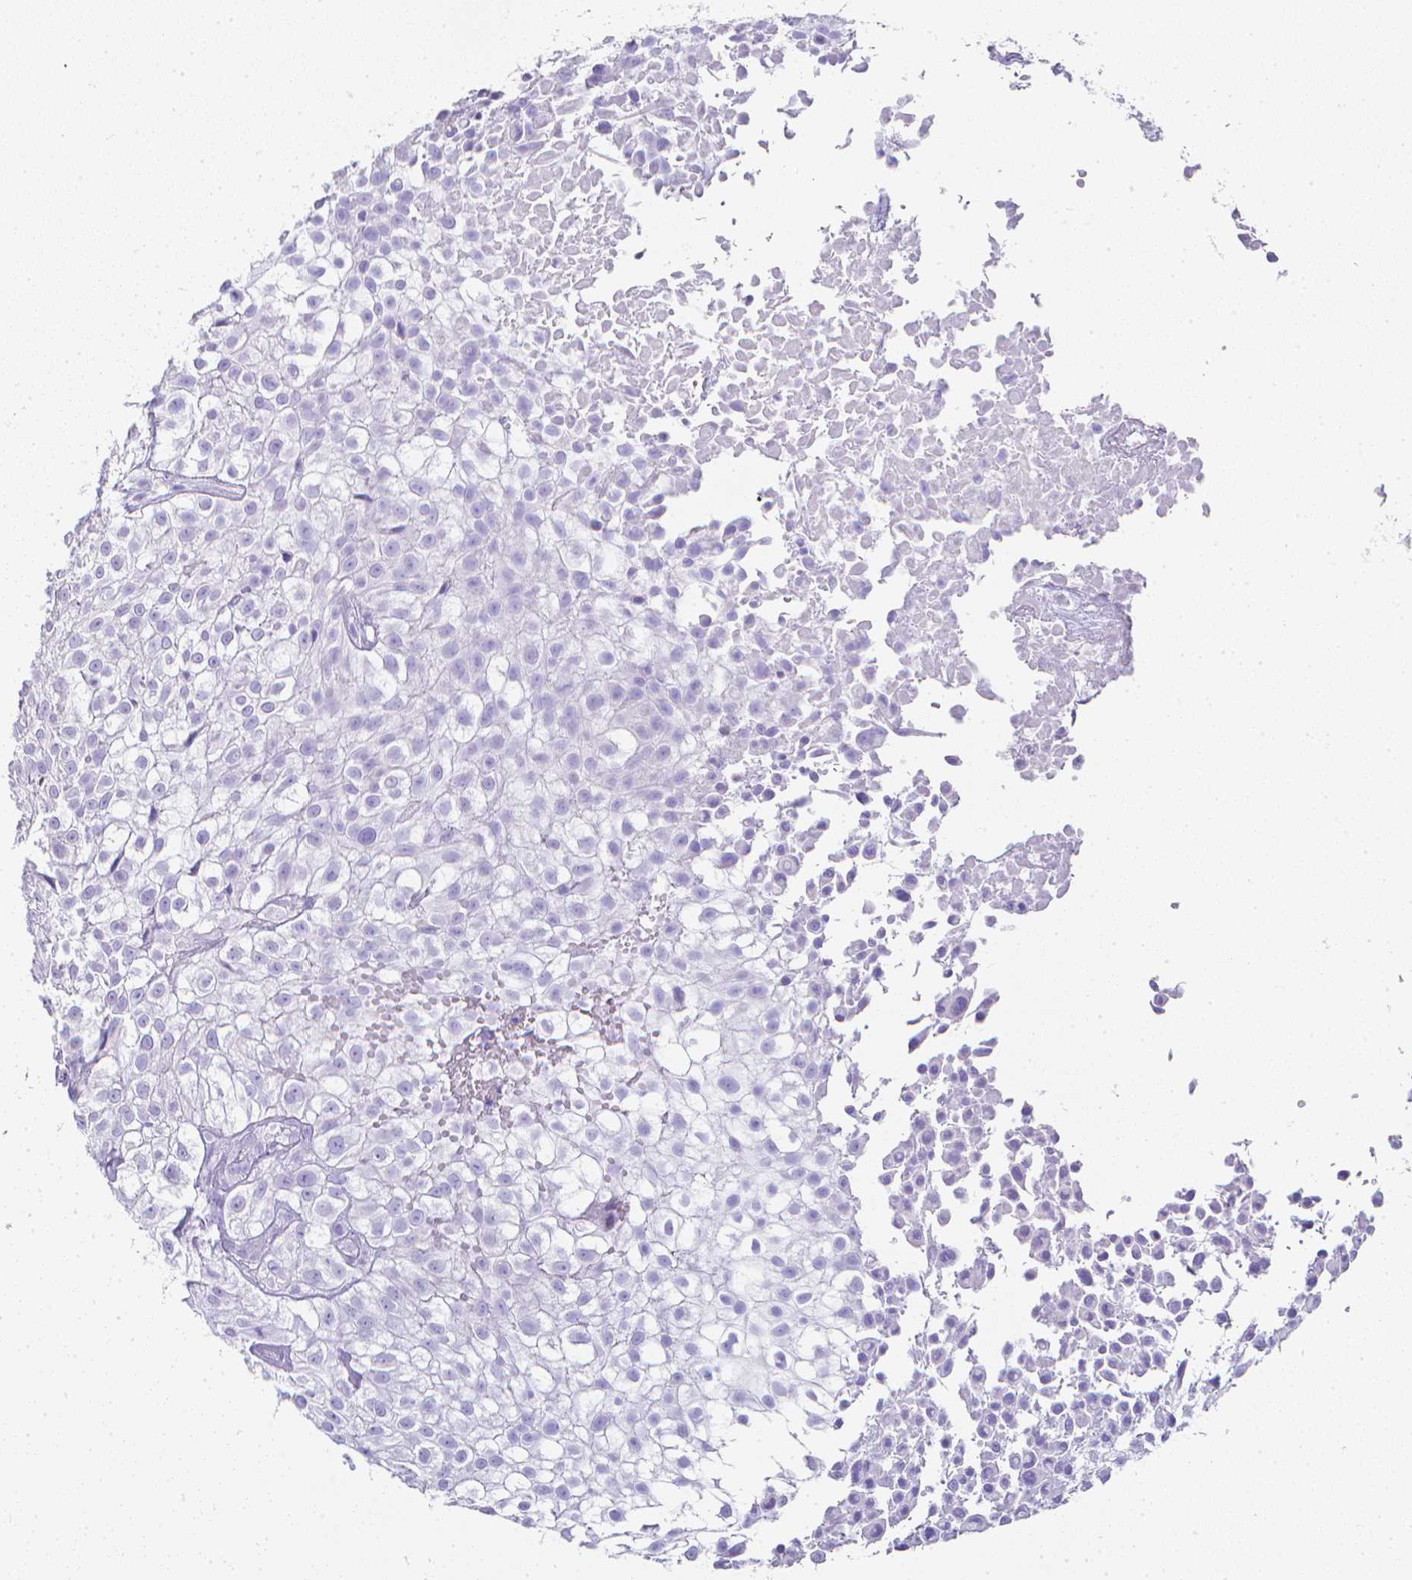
{"staining": {"intensity": "negative", "quantity": "none", "location": "none"}, "tissue": "urothelial cancer", "cell_type": "Tumor cells", "image_type": "cancer", "snomed": [{"axis": "morphology", "description": "Urothelial carcinoma, High grade"}, {"axis": "topography", "description": "Urinary bladder"}], "caption": "Human high-grade urothelial carcinoma stained for a protein using immunohistochemistry reveals no expression in tumor cells.", "gene": "LGALS4", "patient": {"sex": "male", "age": 56}}